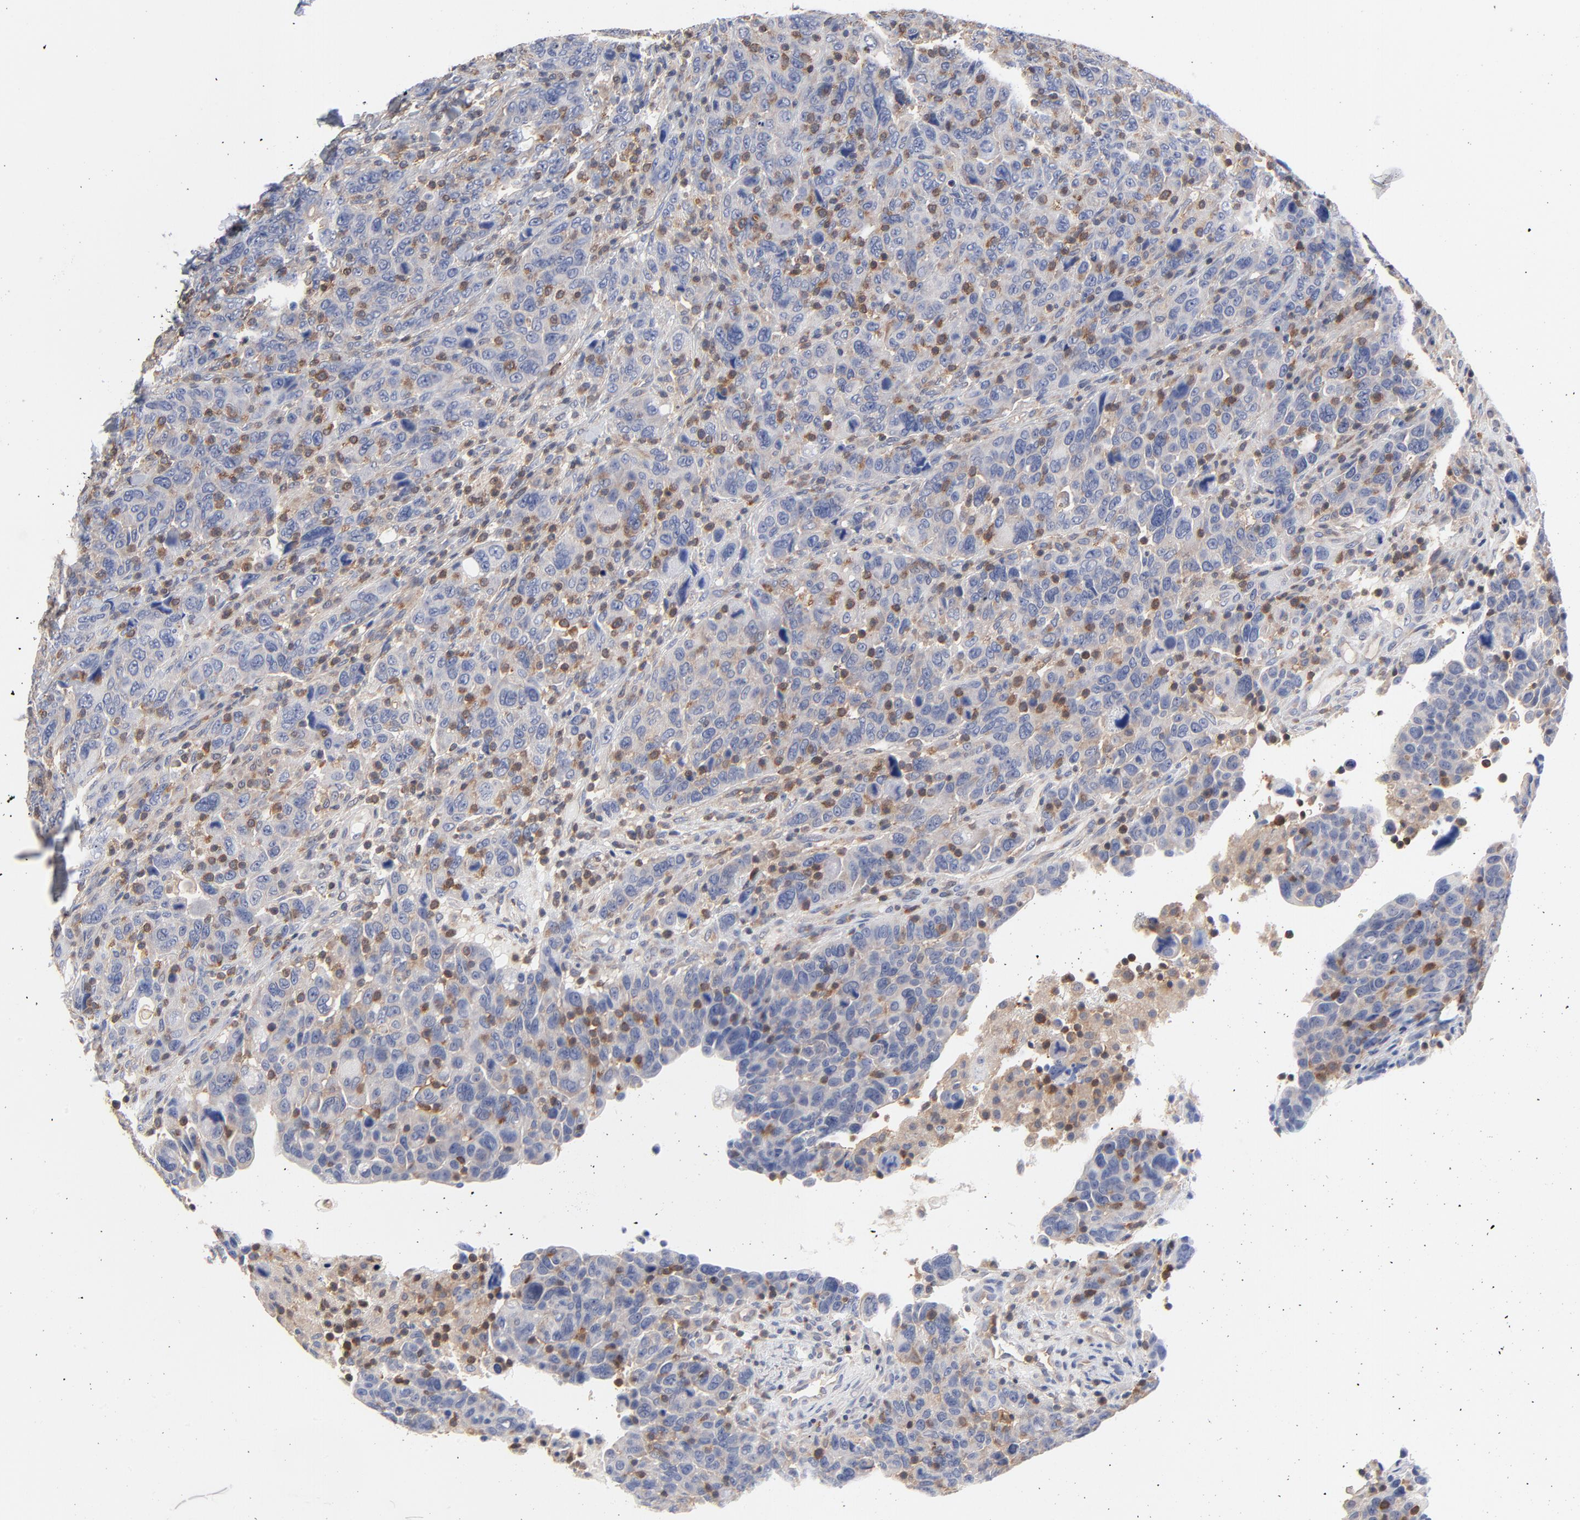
{"staining": {"intensity": "weak", "quantity": "<25%", "location": "cytoplasmic/membranous"}, "tissue": "breast cancer", "cell_type": "Tumor cells", "image_type": "cancer", "snomed": [{"axis": "morphology", "description": "Duct carcinoma"}, {"axis": "topography", "description": "Breast"}], "caption": "A micrograph of human breast cancer is negative for staining in tumor cells.", "gene": "CAB39L", "patient": {"sex": "female", "age": 37}}